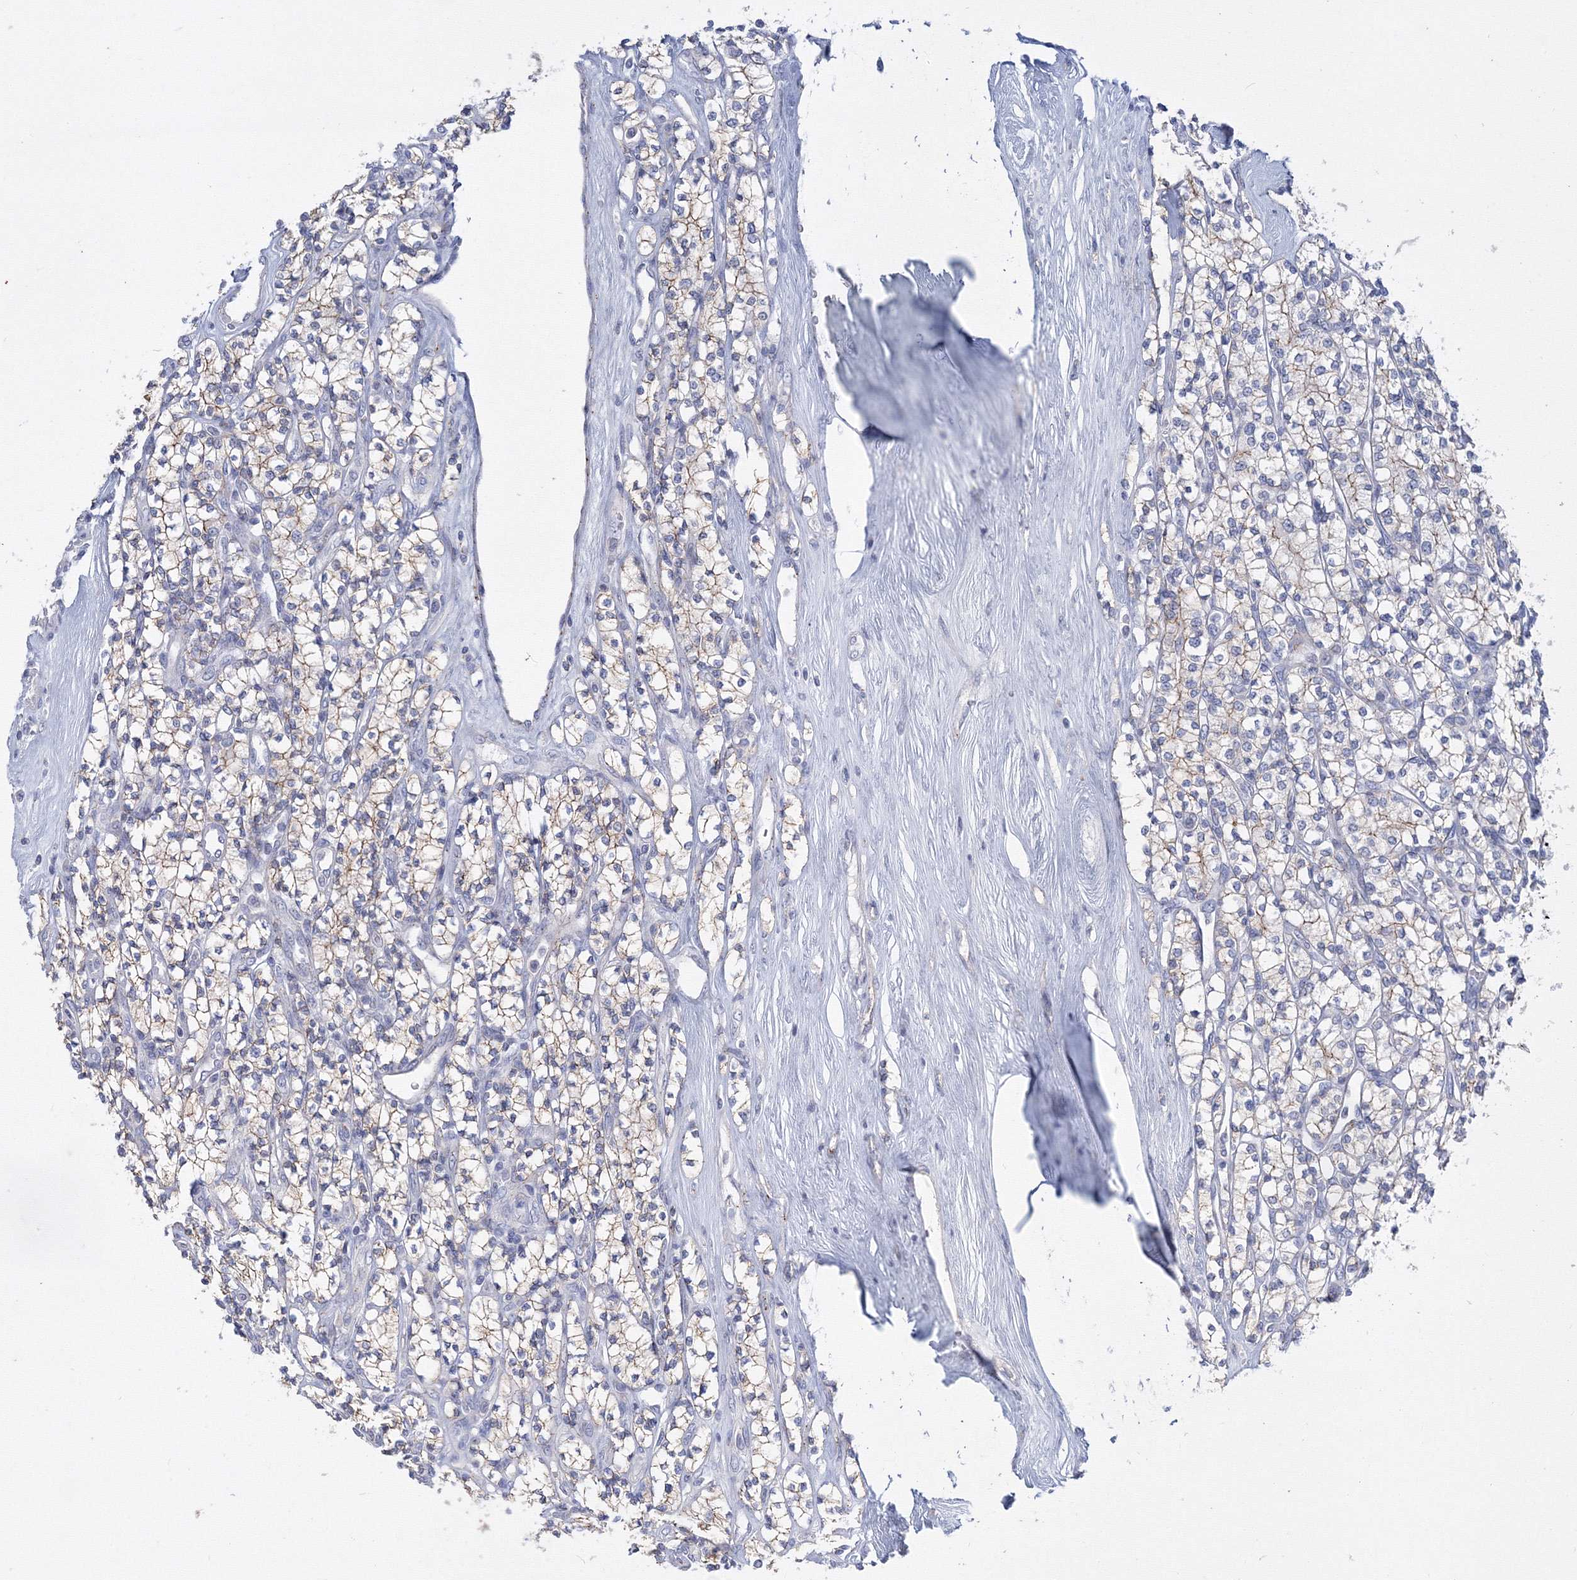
{"staining": {"intensity": "weak", "quantity": "25%-75%", "location": "cytoplasmic/membranous"}, "tissue": "renal cancer", "cell_type": "Tumor cells", "image_type": "cancer", "snomed": [{"axis": "morphology", "description": "Adenocarcinoma, NOS"}, {"axis": "topography", "description": "Kidney"}], "caption": "Brown immunohistochemical staining in renal cancer demonstrates weak cytoplasmic/membranous staining in about 25%-75% of tumor cells.", "gene": "AASDH", "patient": {"sex": "male", "age": 77}}